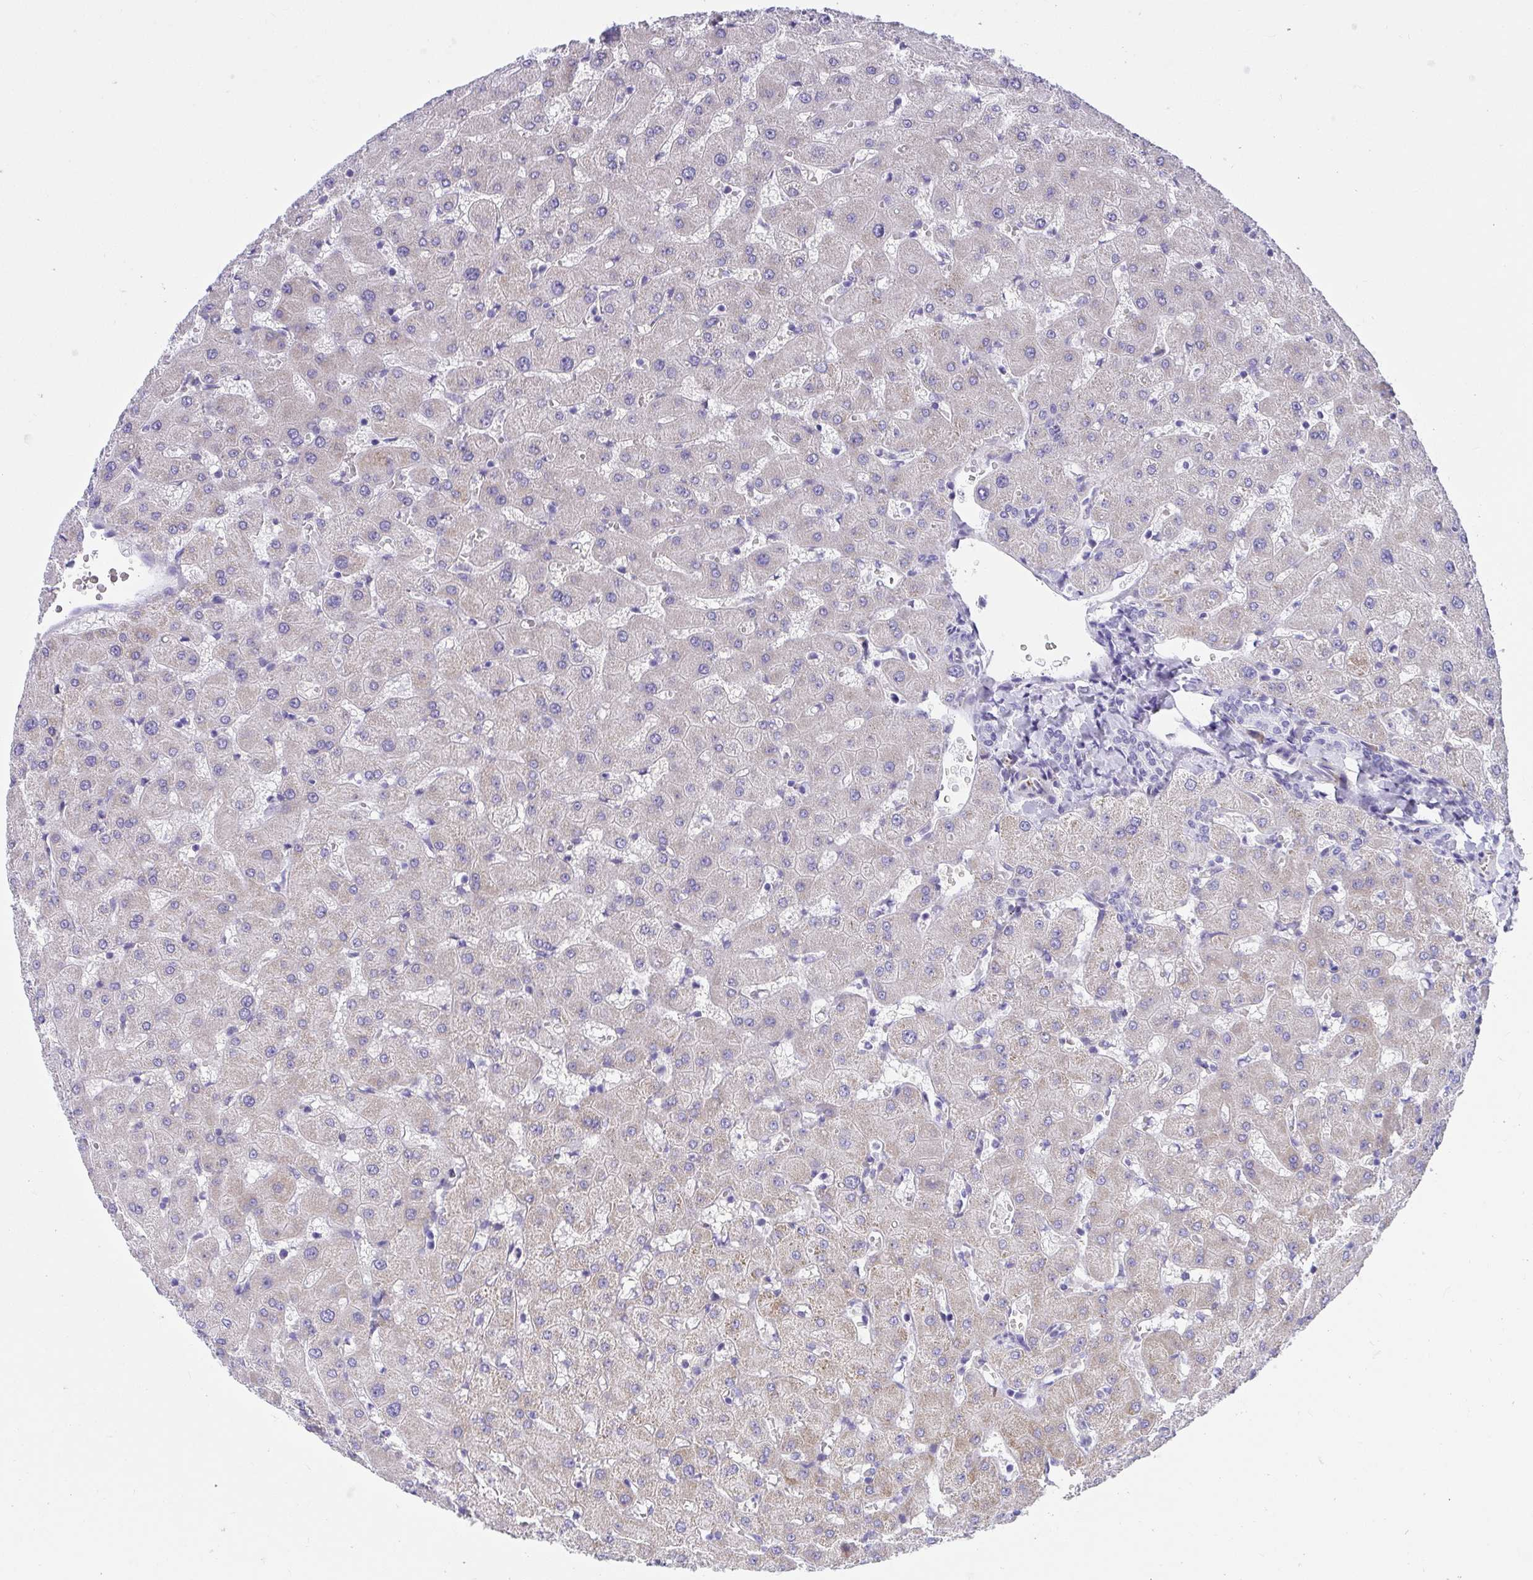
{"staining": {"intensity": "negative", "quantity": "none", "location": "none"}, "tissue": "liver", "cell_type": "Cholangiocytes", "image_type": "normal", "snomed": [{"axis": "morphology", "description": "Normal tissue, NOS"}, {"axis": "topography", "description": "Liver"}], "caption": "This is an IHC image of unremarkable liver. There is no expression in cholangiocytes.", "gene": "ADRA2C", "patient": {"sex": "female", "age": 63}}